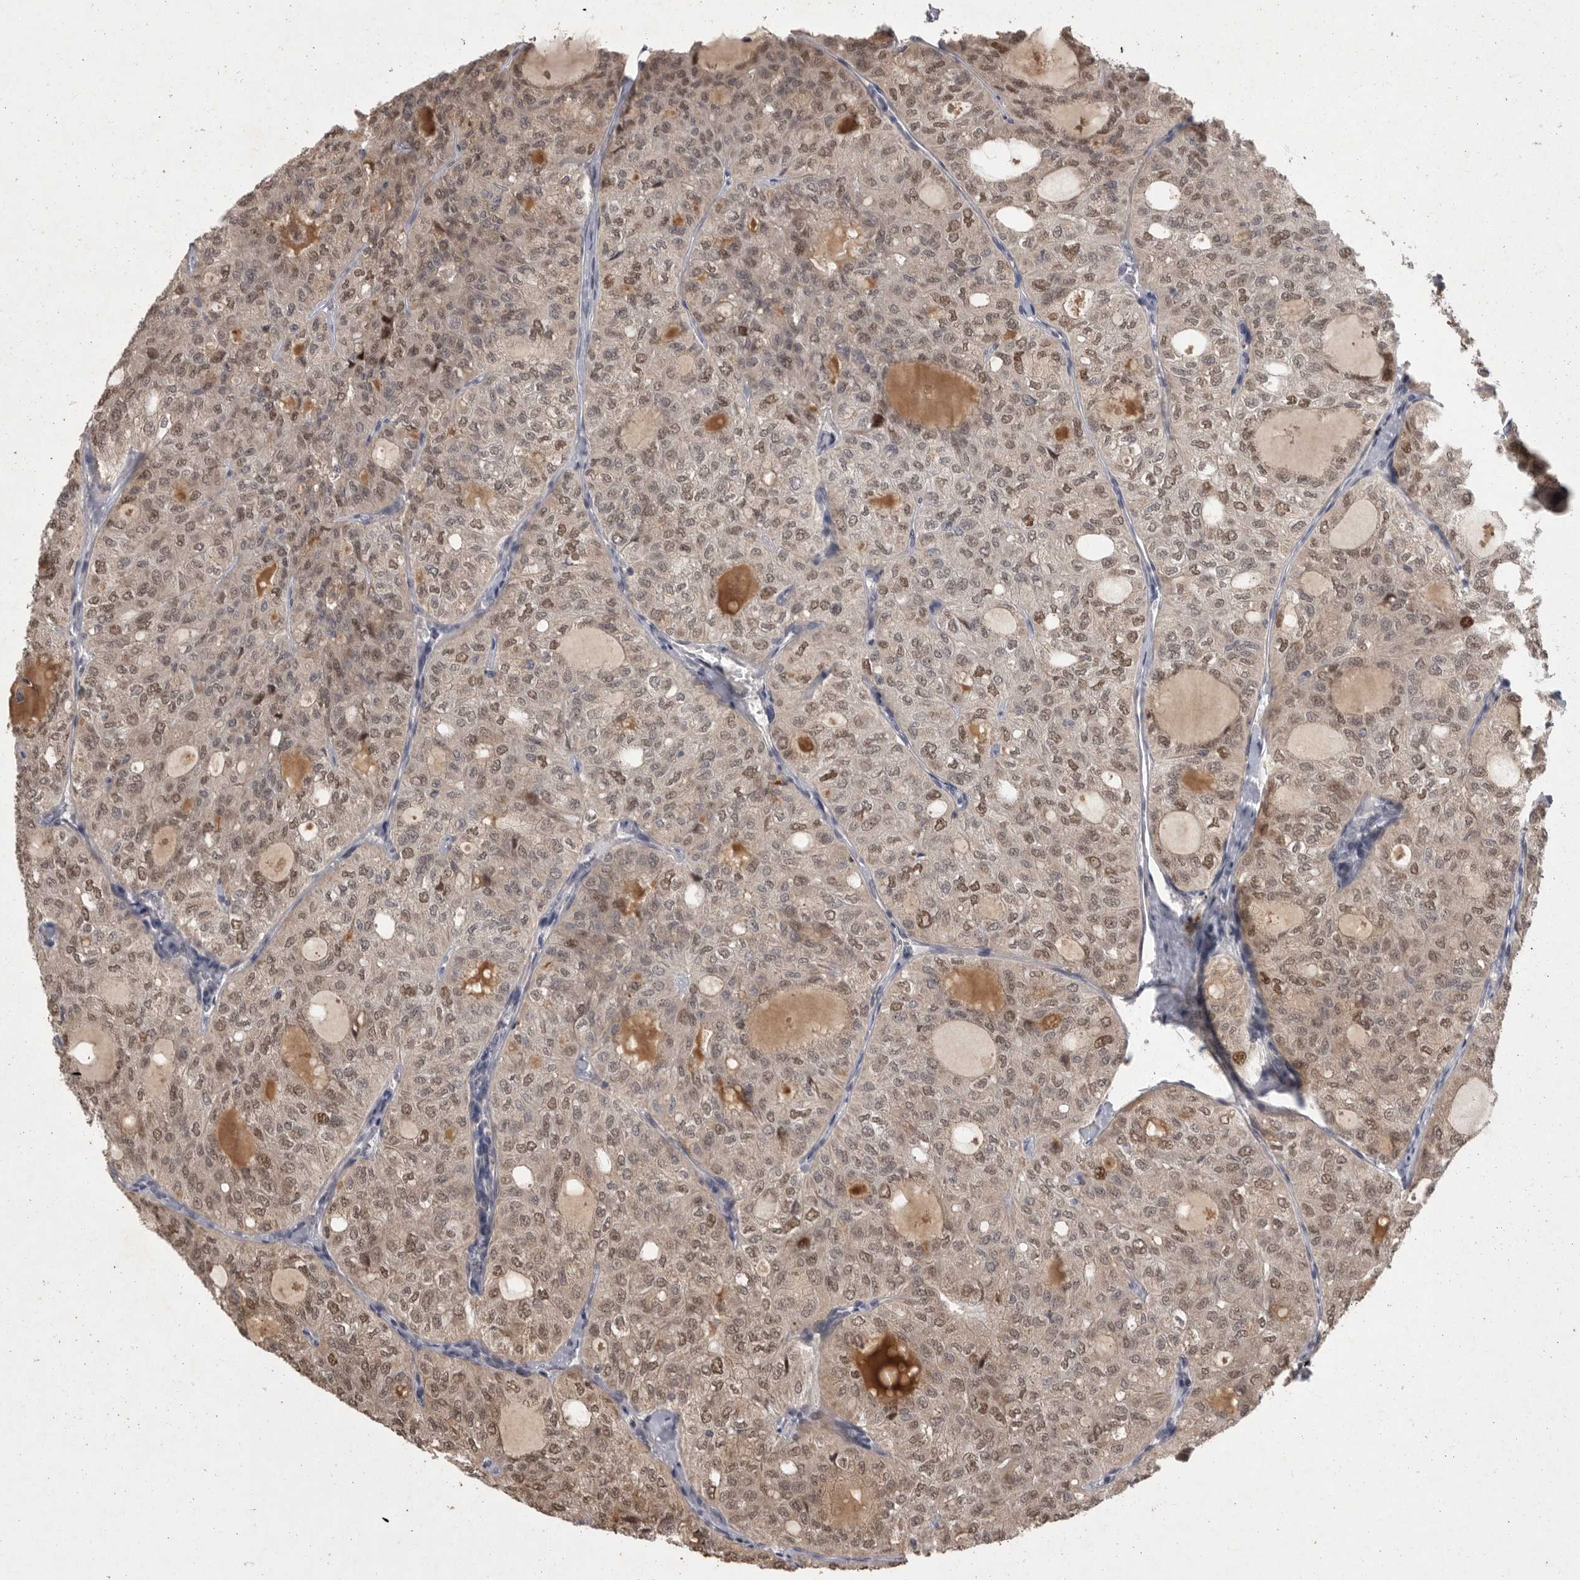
{"staining": {"intensity": "weak", "quantity": ">75%", "location": "cytoplasmic/membranous,nuclear"}, "tissue": "thyroid cancer", "cell_type": "Tumor cells", "image_type": "cancer", "snomed": [{"axis": "morphology", "description": "Follicular adenoma carcinoma, NOS"}, {"axis": "topography", "description": "Thyroid gland"}], "caption": "A brown stain shows weak cytoplasmic/membranous and nuclear expression of a protein in follicular adenoma carcinoma (thyroid) tumor cells.", "gene": "MAN2A1", "patient": {"sex": "male", "age": 75}}